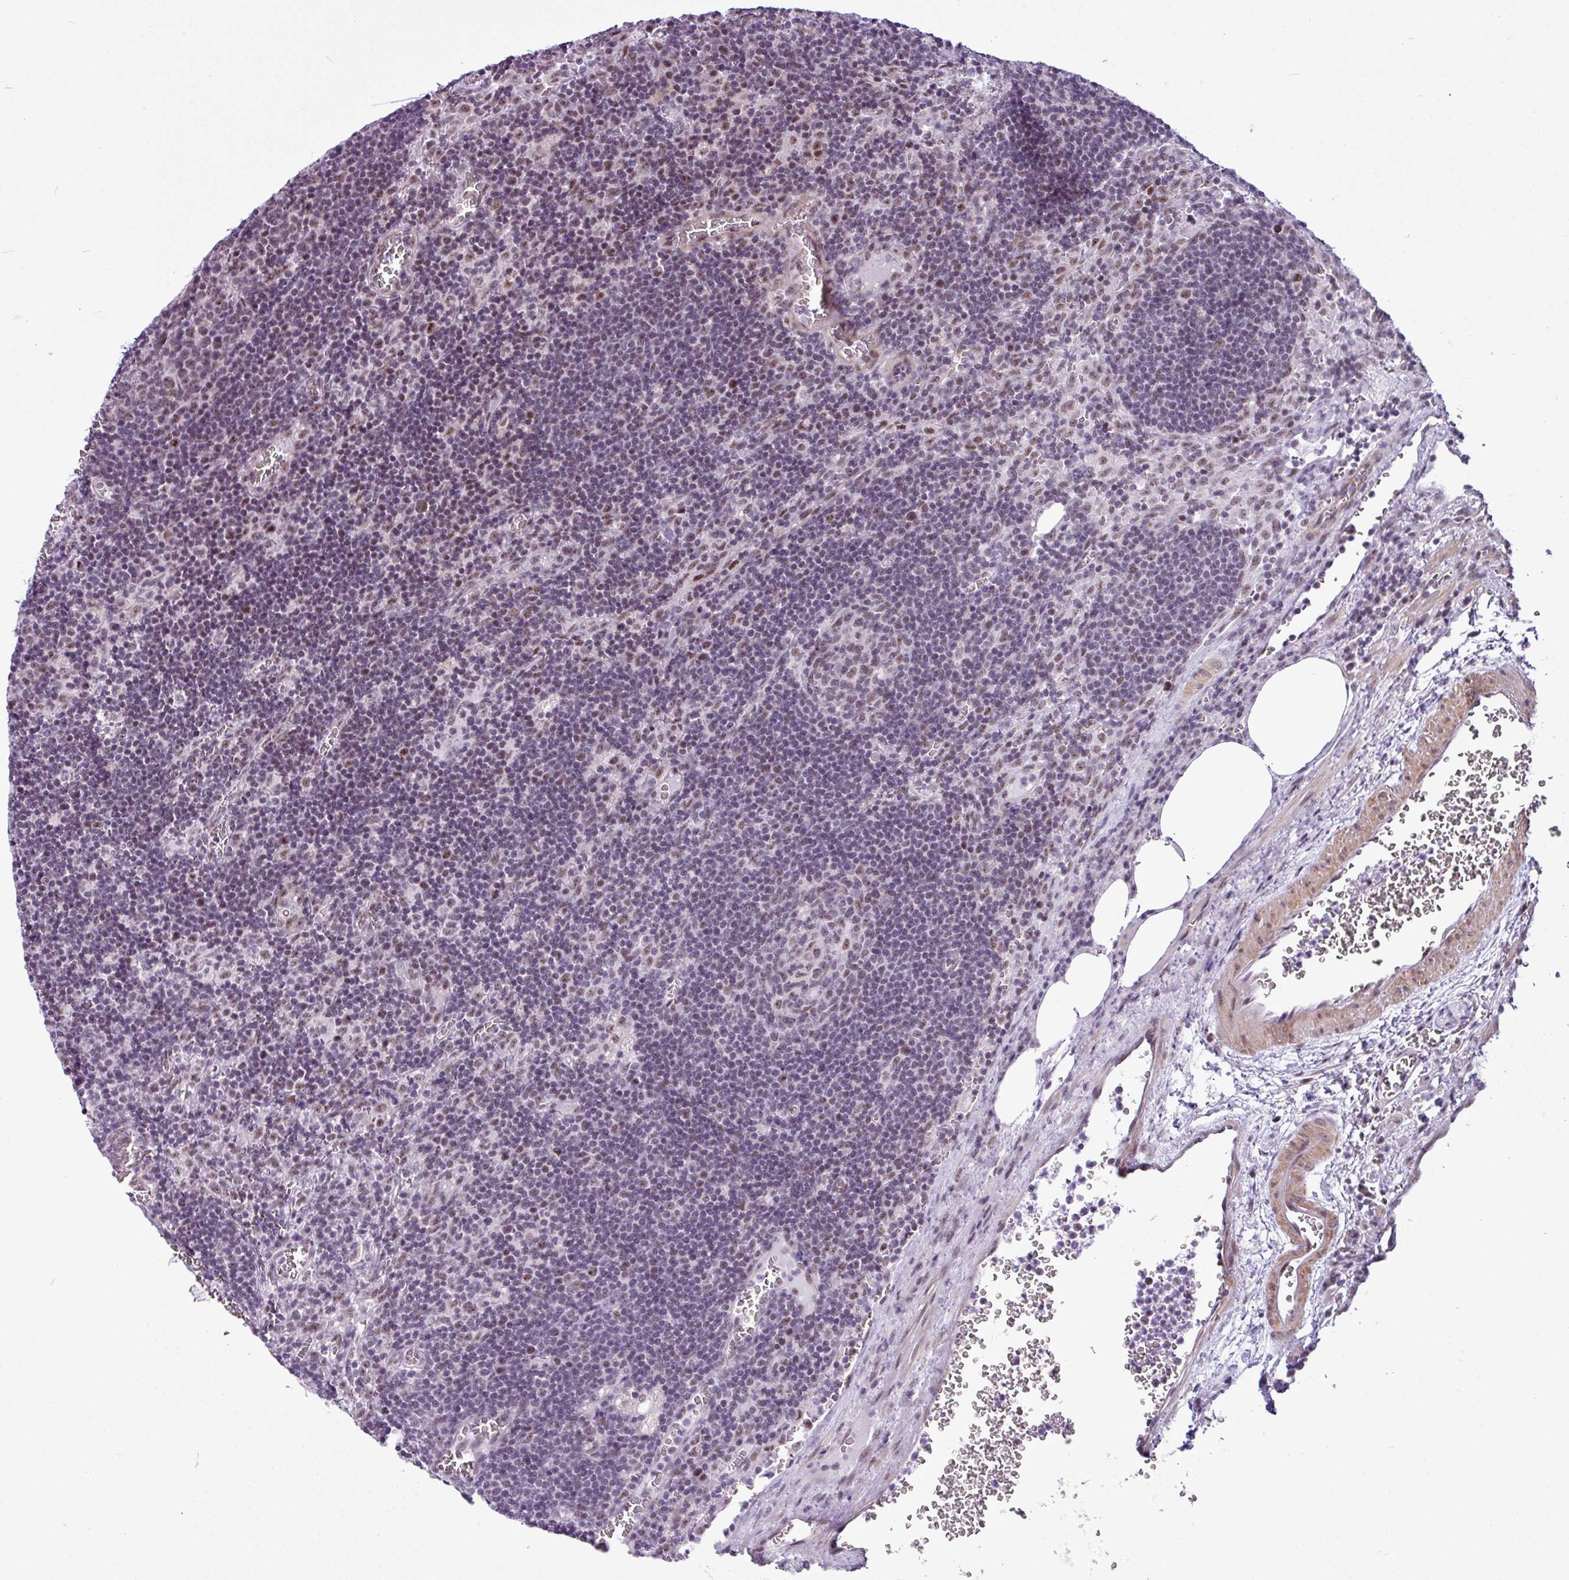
{"staining": {"intensity": "moderate", "quantity": "25%-75%", "location": "nuclear"}, "tissue": "lymph node", "cell_type": "Germinal center cells", "image_type": "normal", "snomed": [{"axis": "morphology", "description": "Normal tissue, NOS"}, {"axis": "topography", "description": "Lymph node"}], "caption": "IHC photomicrograph of benign human lymph node stained for a protein (brown), which exhibits medium levels of moderate nuclear positivity in approximately 25%-75% of germinal center cells.", "gene": "UTP18", "patient": {"sex": "male", "age": 50}}